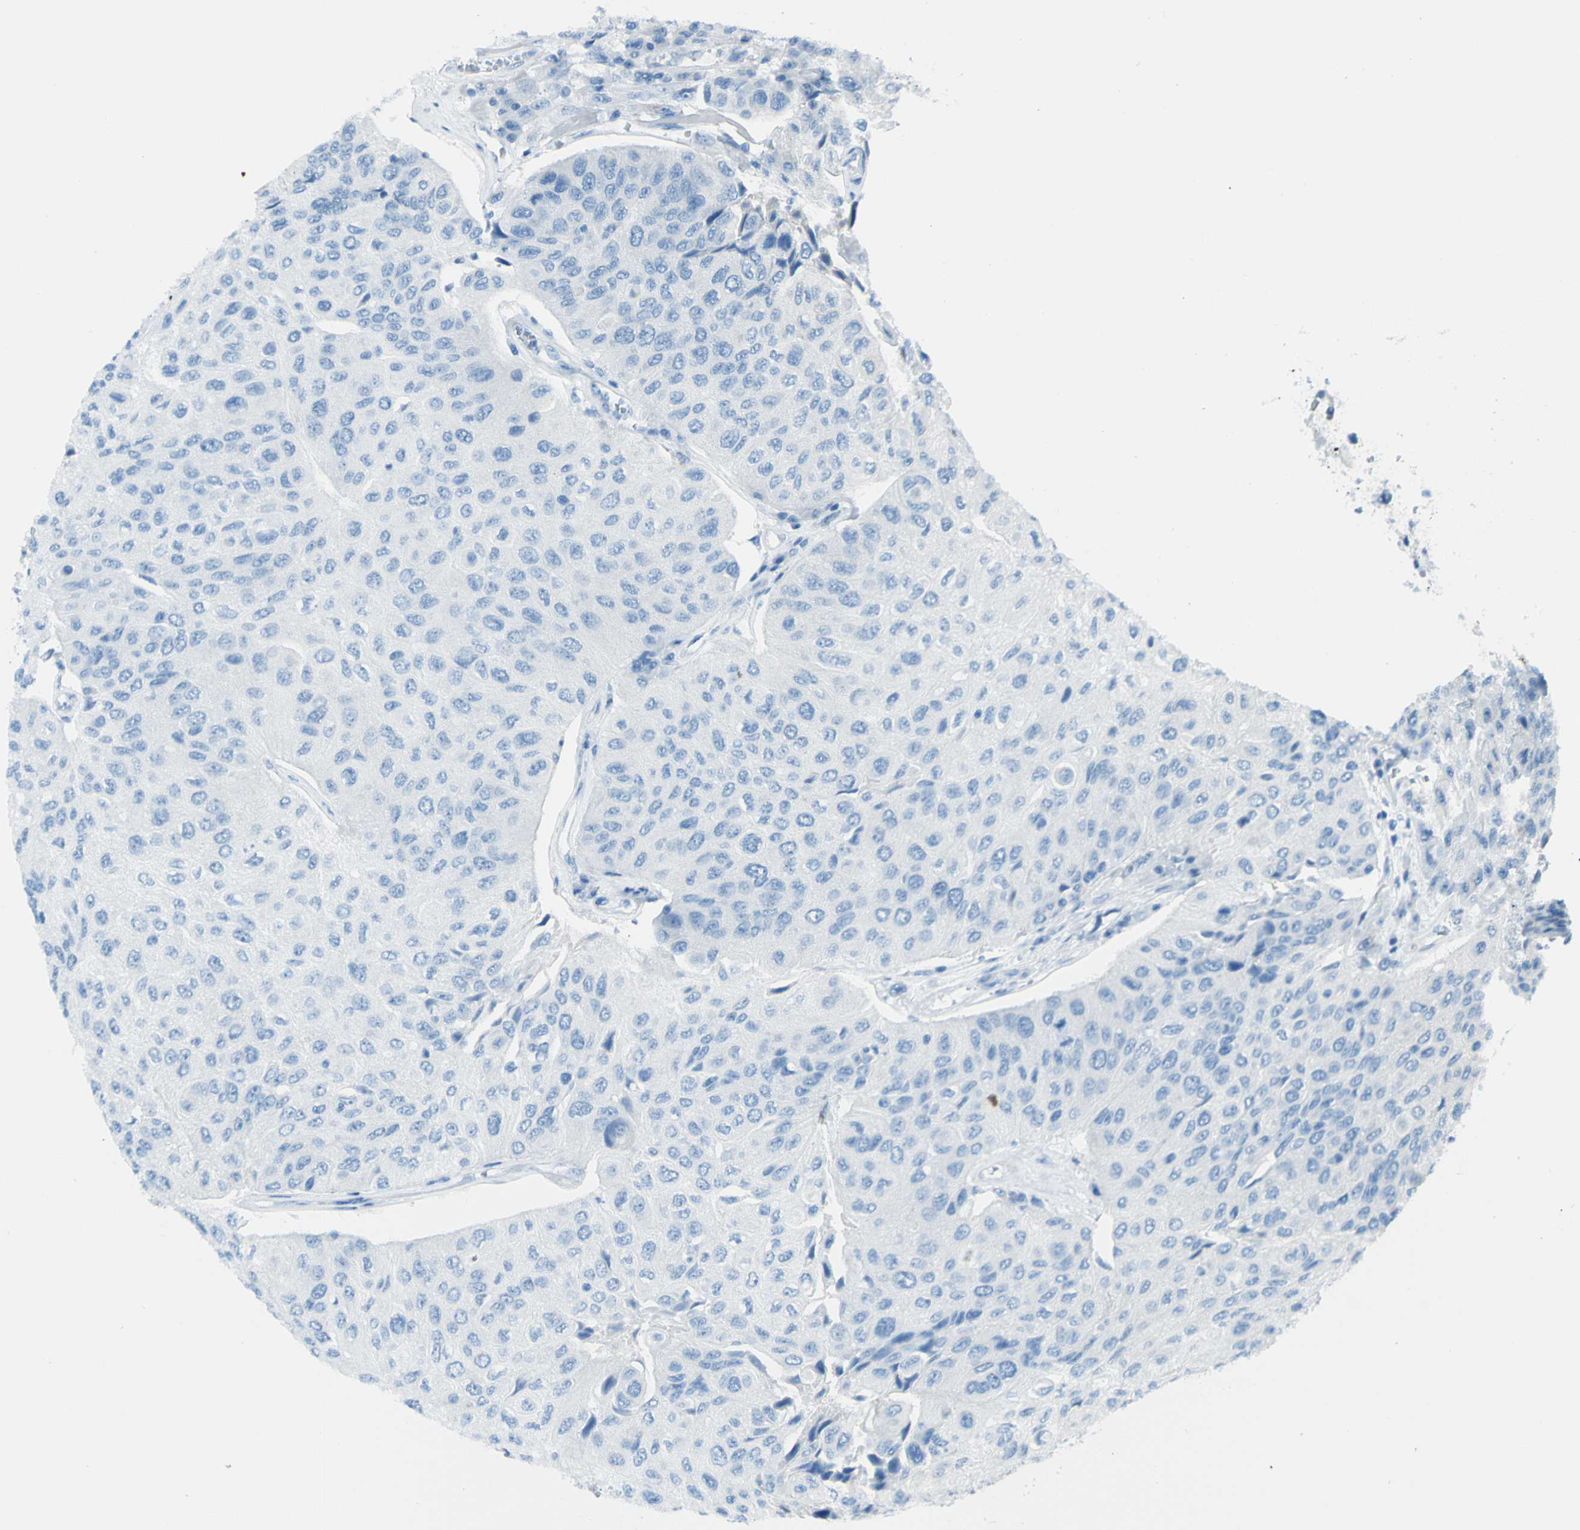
{"staining": {"intensity": "negative", "quantity": "none", "location": "none"}, "tissue": "urothelial cancer", "cell_type": "Tumor cells", "image_type": "cancer", "snomed": [{"axis": "morphology", "description": "Urothelial carcinoma, High grade"}, {"axis": "topography", "description": "Urinary bladder"}], "caption": "Immunohistochemical staining of urothelial cancer shows no significant positivity in tumor cells.", "gene": "TFPI2", "patient": {"sex": "male", "age": 66}}